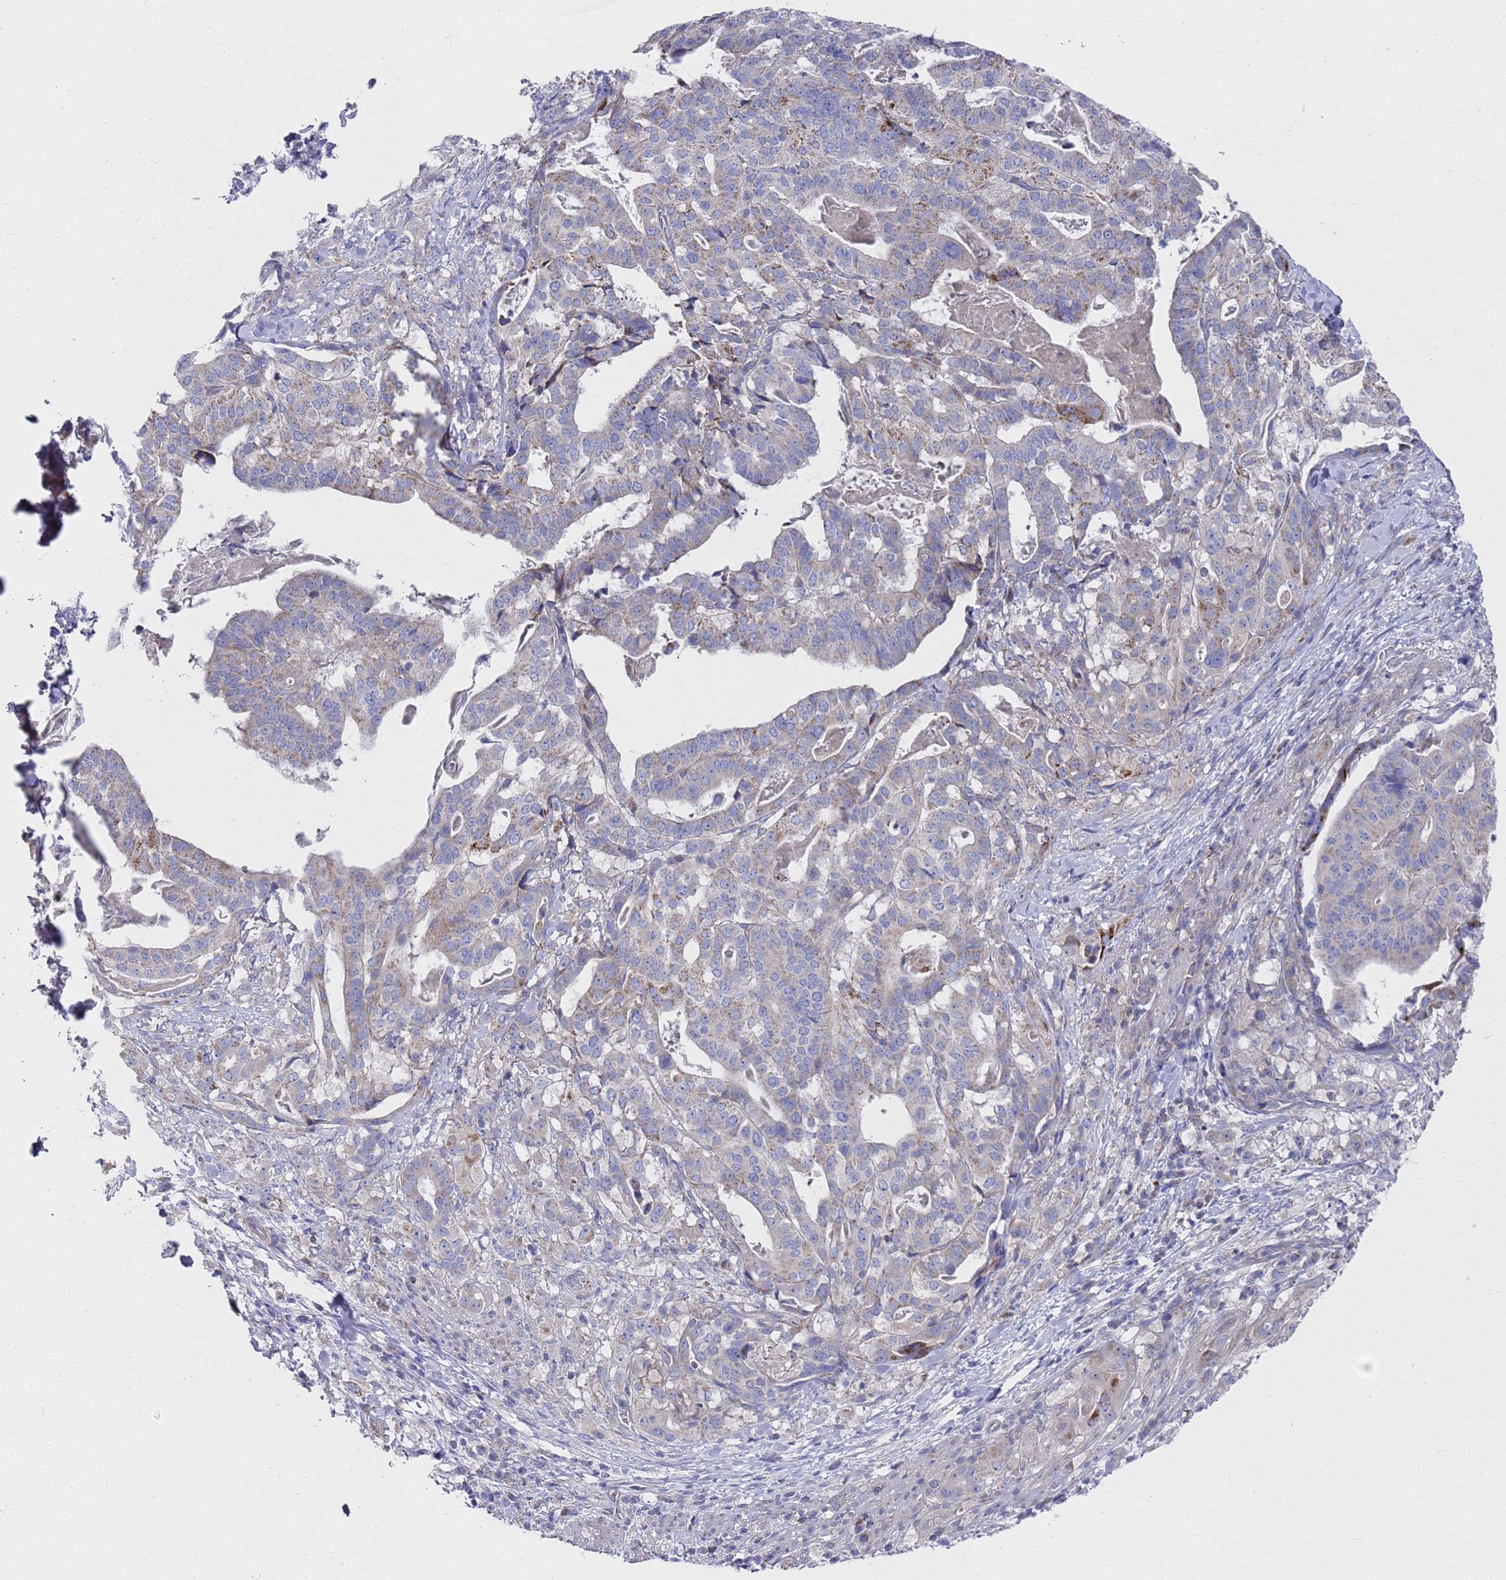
{"staining": {"intensity": "moderate", "quantity": "<25%", "location": "cytoplasmic/membranous"}, "tissue": "stomach cancer", "cell_type": "Tumor cells", "image_type": "cancer", "snomed": [{"axis": "morphology", "description": "Adenocarcinoma, NOS"}, {"axis": "topography", "description": "Stomach"}], "caption": "Immunohistochemistry staining of stomach cancer (adenocarcinoma), which exhibits low levels of moderate cytoplasmic/membranous staining in about <25% of tumor cells indicating moderate cytoplasmic/membranous protein positivity. The staining was performed using DAB (brown) for protein detection and nuclei were counterstained in hematoxylin (blue).", "gene": "NPEPPS", "patient": {"sex": "male", "age": 48}}